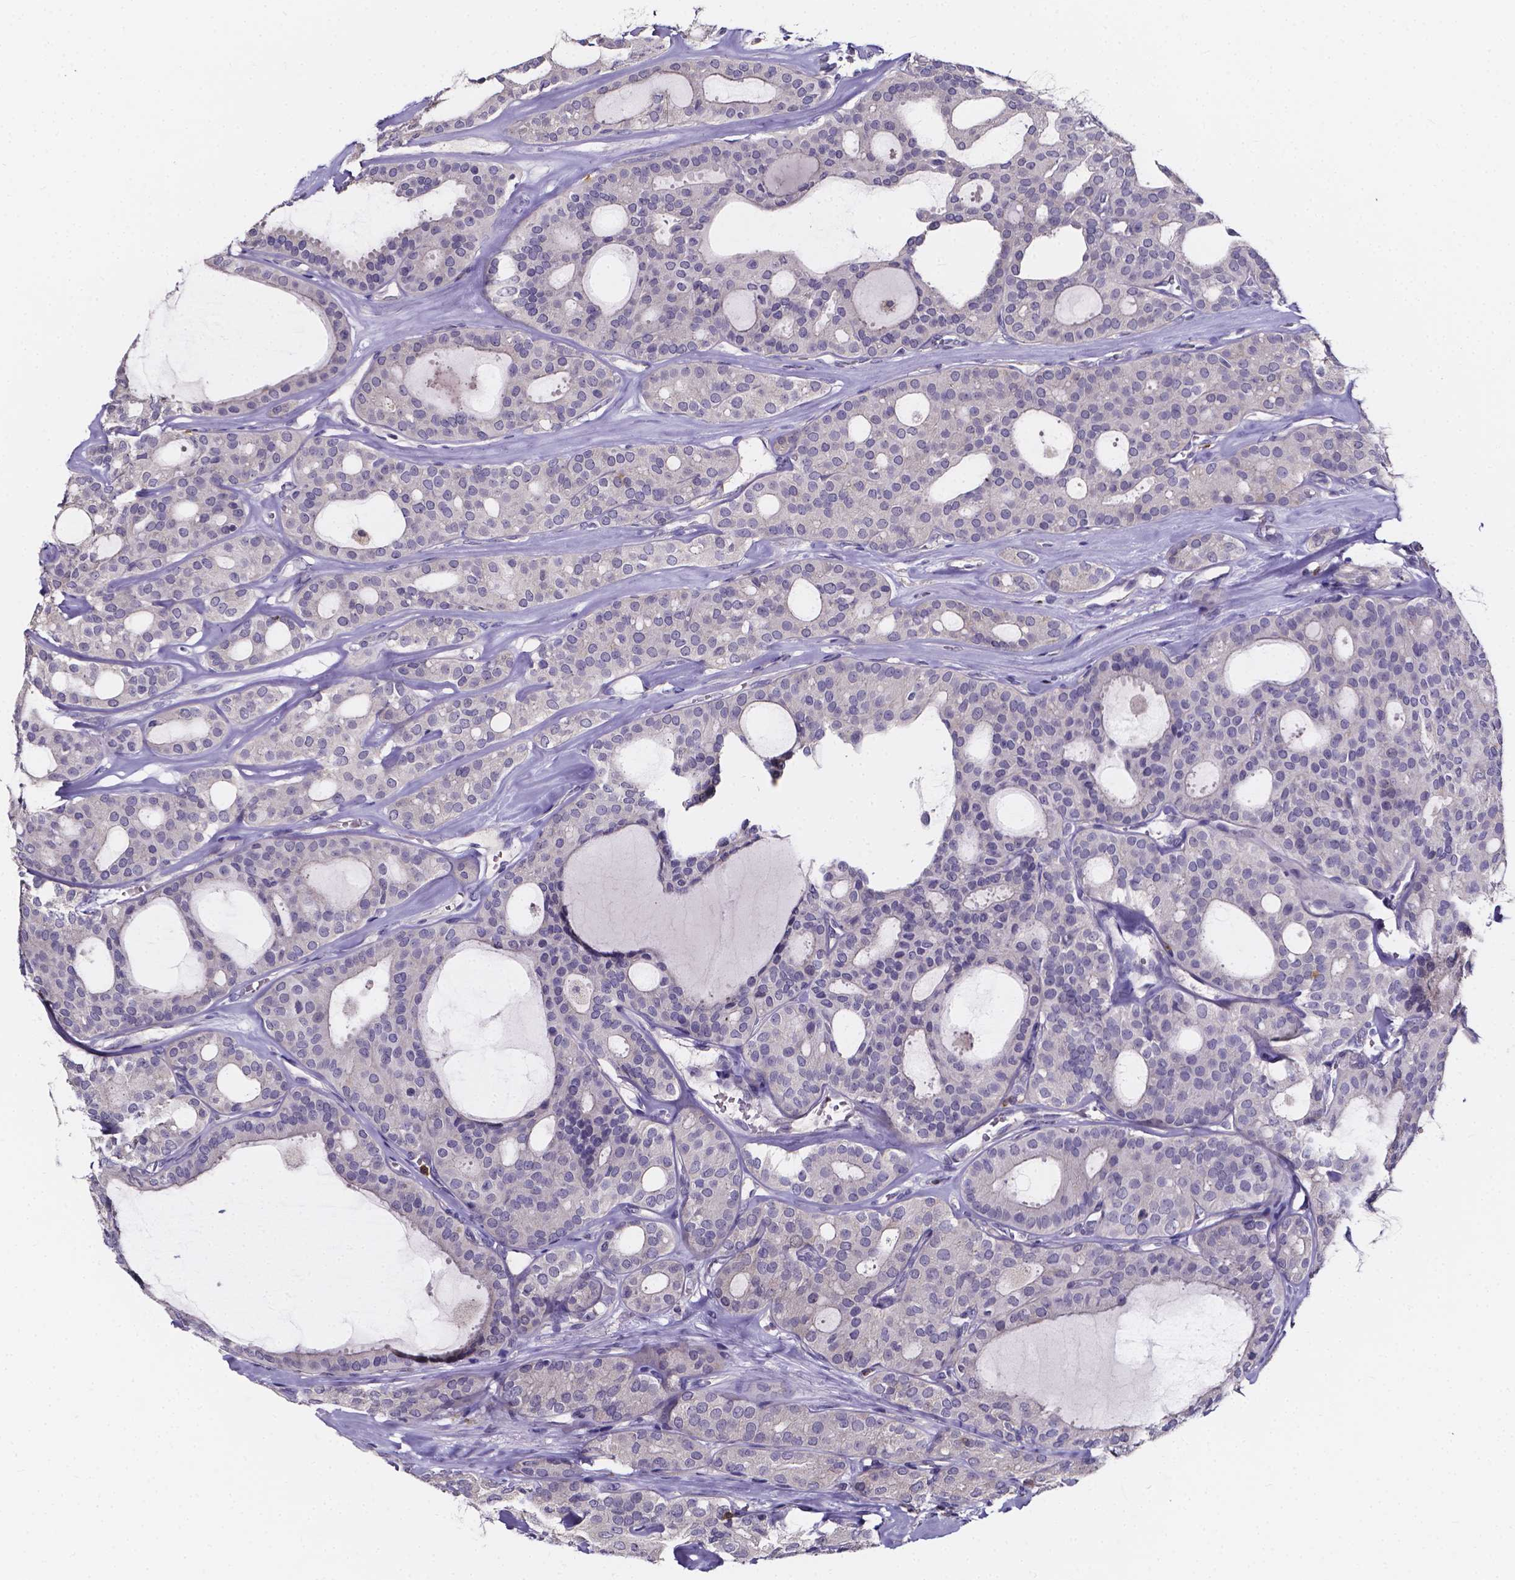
{"staining": {"intensity": "negative", "quantity": "none", "location": "none"}, "tissue": "thyroid cancer", "cell_type": "Tumor cells", "image_type": "cancer", "snomed": [{"axis": "morphology", "description": "Follicular adenoma carcinoma, NOS"}, {"axis": "topography", "description": "Thyroid gland"}], "caption": "Tumor cells are negative for brown protein staining in follicular adenoma carcinoma (thyroid). (Brightfield microscopy of DAB (3,3'-diaminobenzidine) immunohistochemistry at high magnification).", "gene": "THEMIS", "patient": {"sex": "male", "age": 75}}